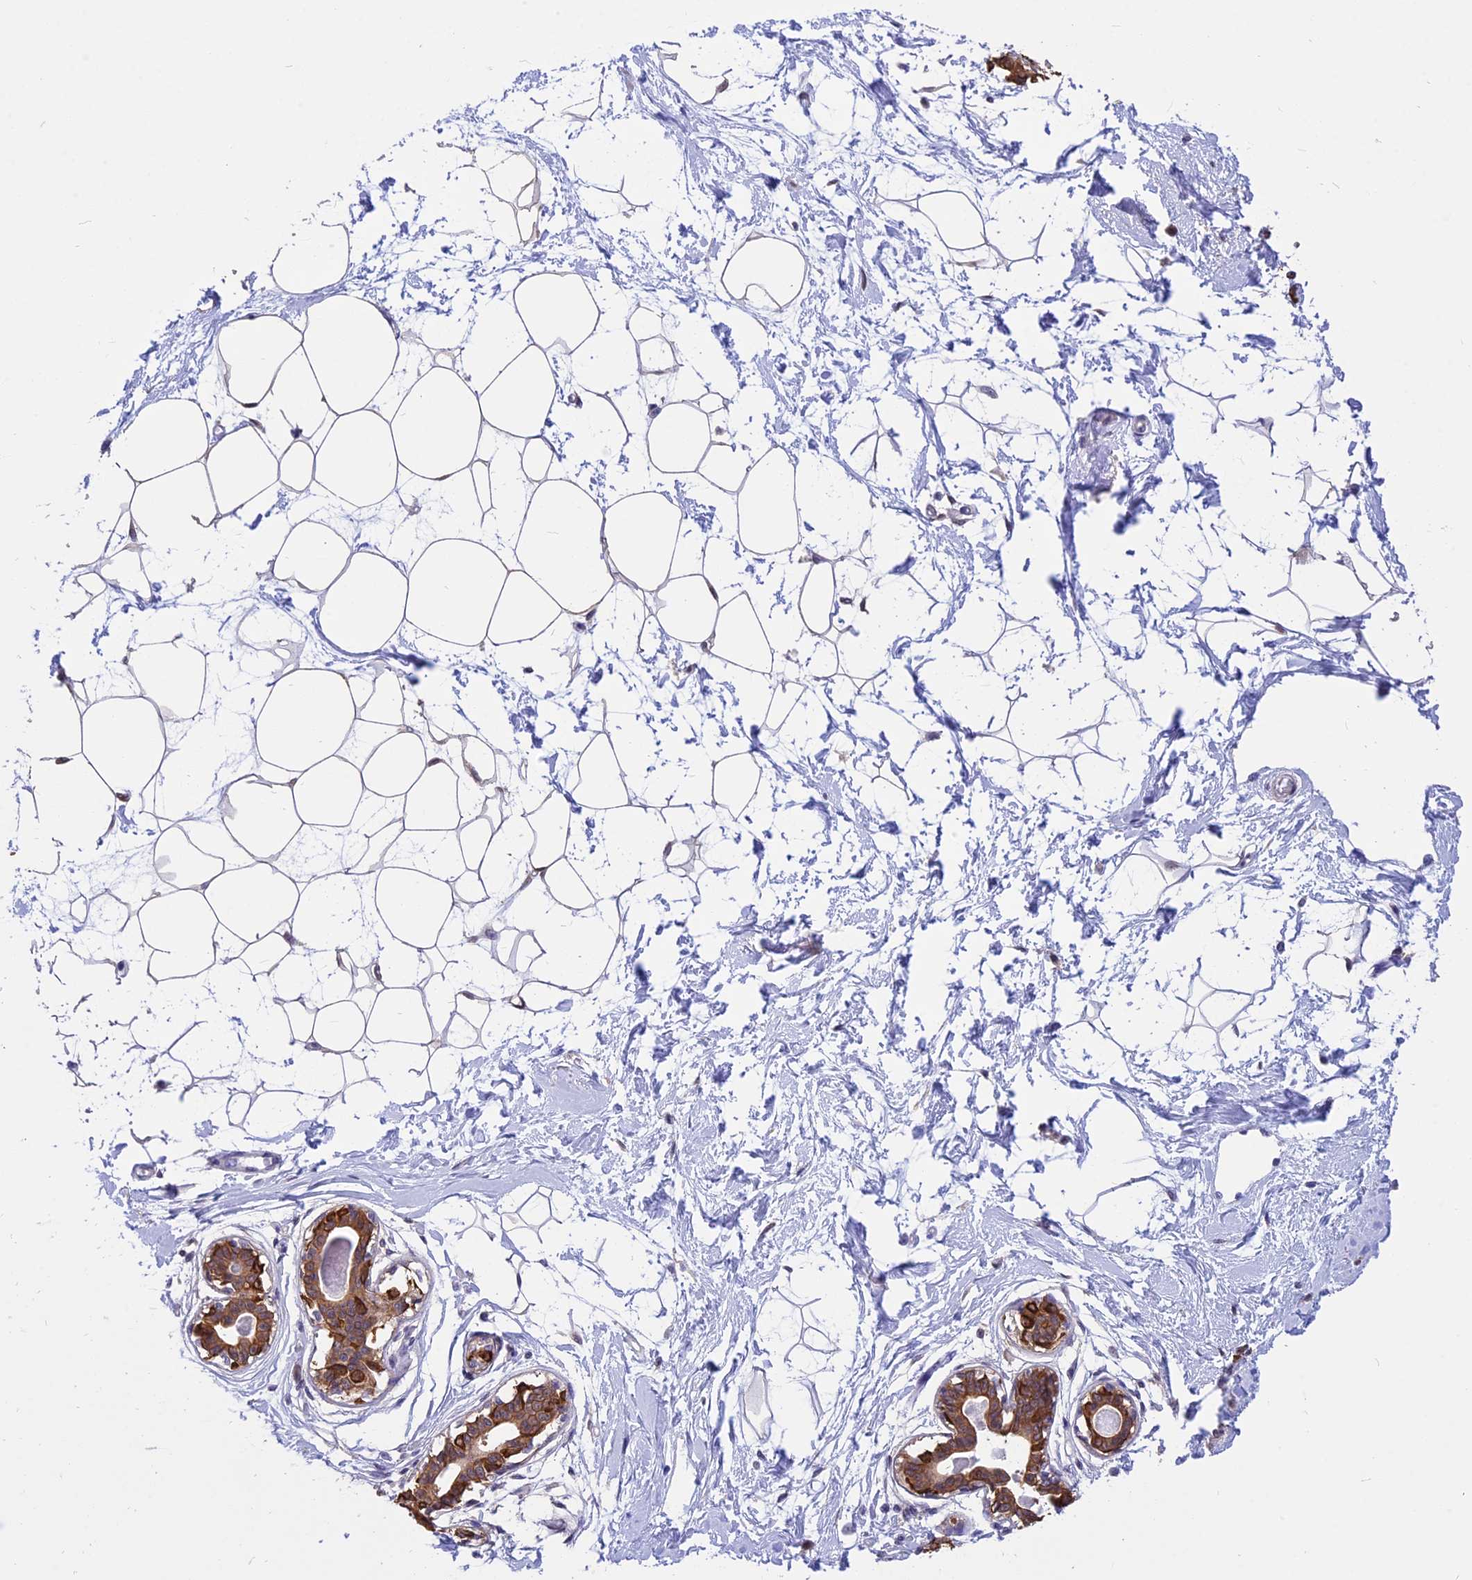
{"staining": {"intensity": "moderate", "quantity": ">75%", "location": "nuclear"}, "tissue": "breast", "cell_type": "Adipocytes", "image_type": "normal", "snomed": [{"axis": "morphology", "description": "Normal tissue, NOS"}, {"axis": "topography", "description": "Breast"}], "caption": "Normal breast was stained to show a protein in brown. There is medium levels of moderate nuclear expression in approximately >75% of adipocytes. Nuclei are stained in blue.", "gene": "STUB1", "patient": {"sex": "female", "age": 45}}